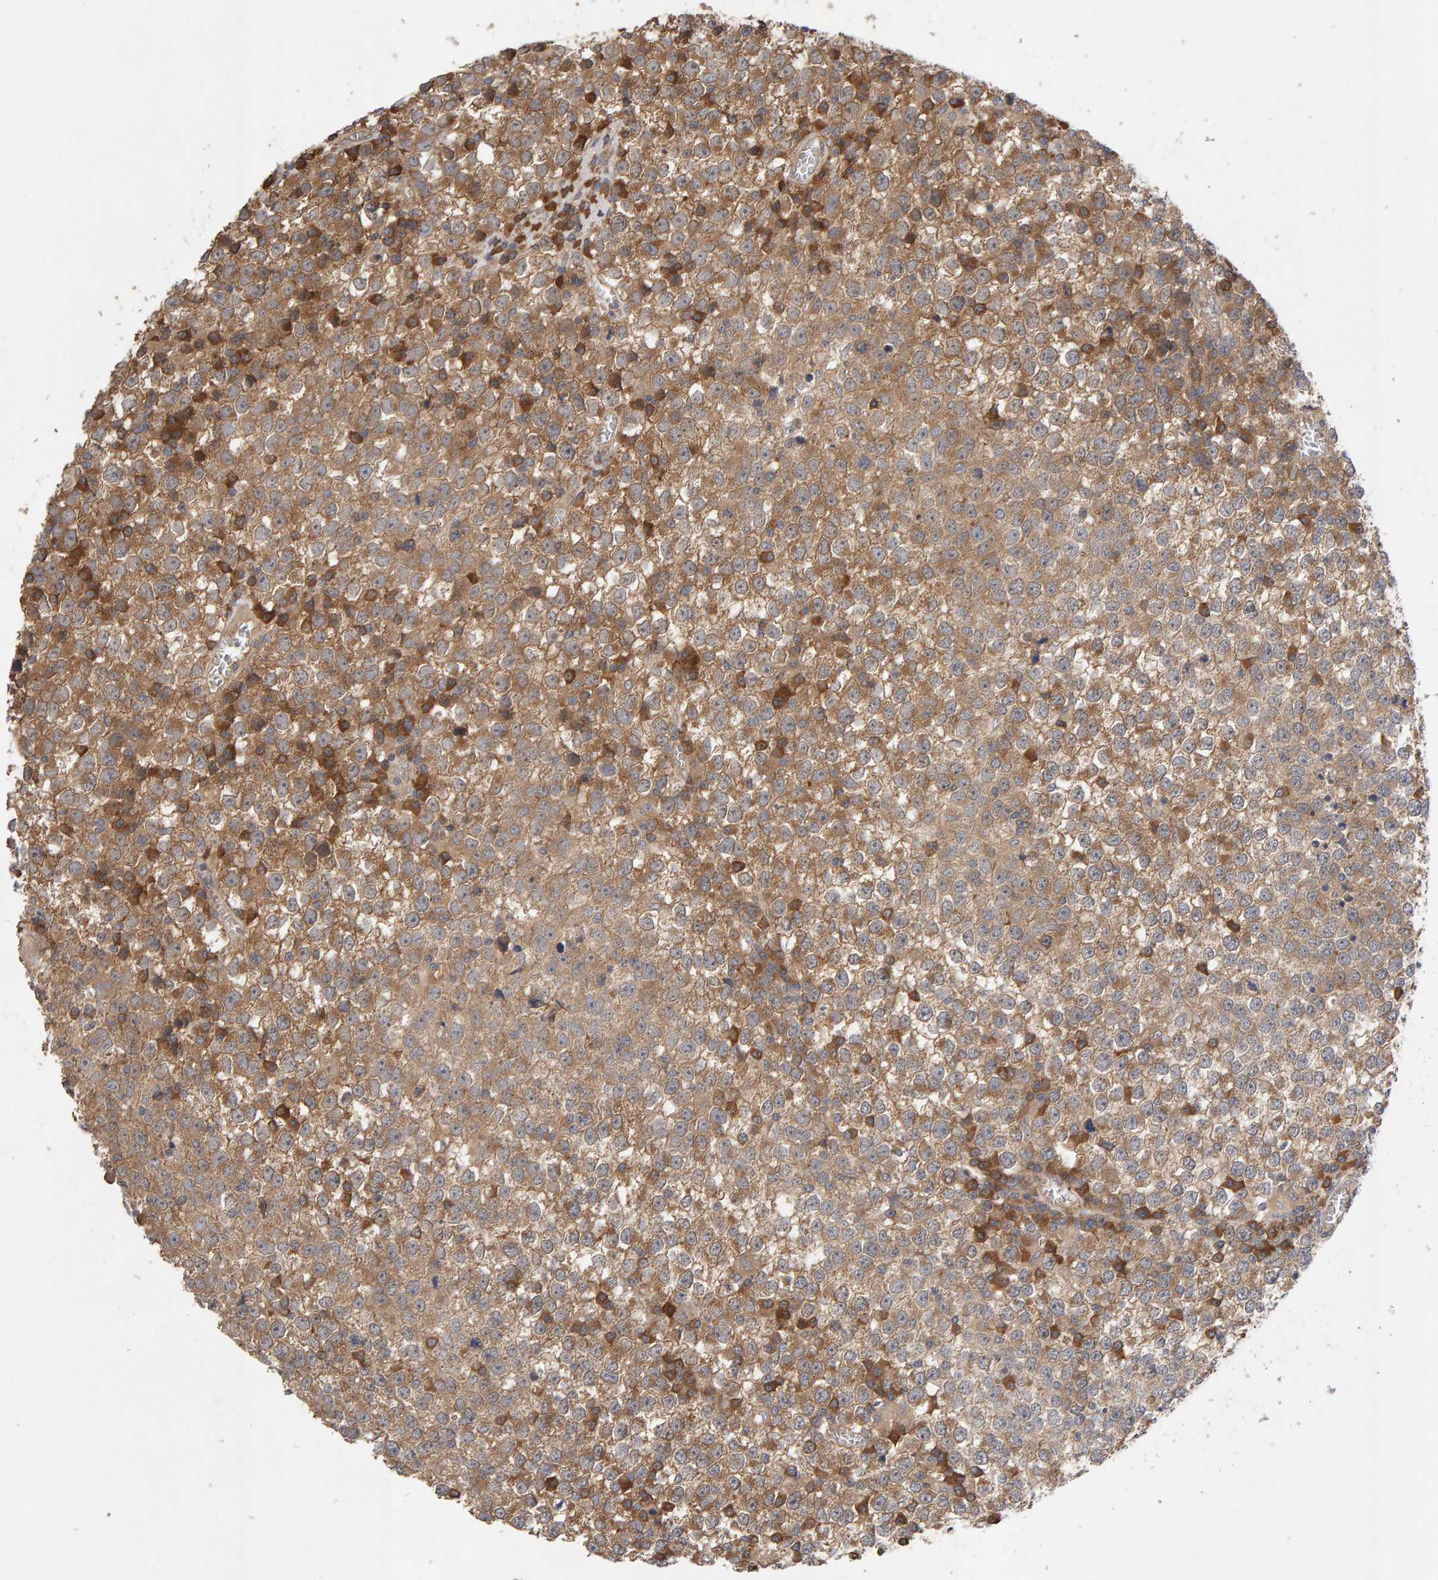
{"staining": {"intensity": "moderate", "quantity": ">75%", "location": "cytoplasmic/membranous"}, "tissue": "testis cancer", "cell_type": "Tumor cells", "image_type": "cancer", "snomed": [{"axis": "morphology", "description": "Seminoma, NOS"}, {"axis": "topography", "description": "Testis"}], "caption": "A histopathology image of seminoma (testis) stained for a protein displays moderate cytoplasmic/membranous brown staining in tumor cells. (DAB (3,3'-diaminobenzidine) IHC with brightfield microscopy, high magnification).", "gene": "RNF19A", "patient": {"sex": "male", "age": 65}}